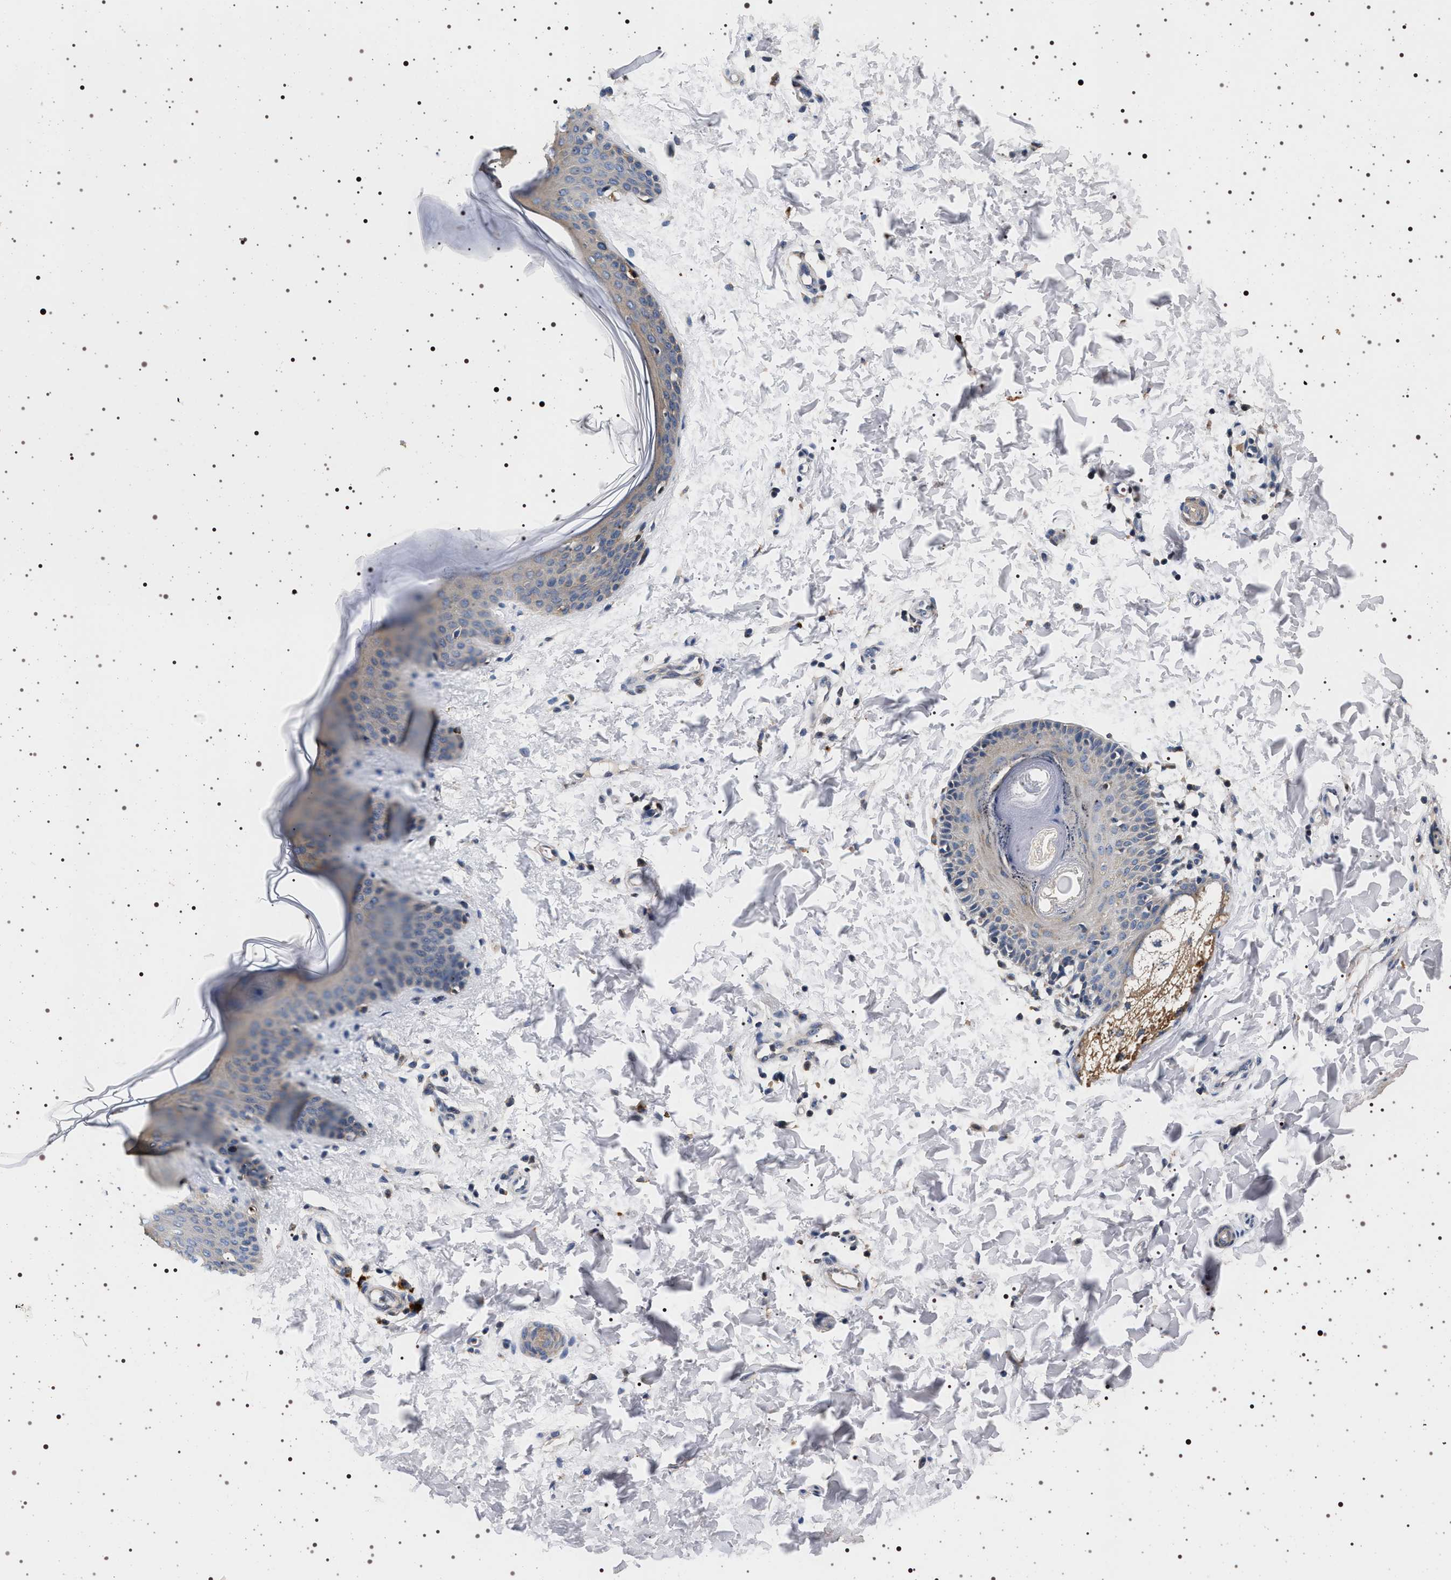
{"staining": {"intensity": "weak", "quantity": ">75%", "location": "cytoplasmic/membranous"}, "tissue": "skin", "cell_type": "Fibroblasts", "image_type": "normal", "snomed": [{"axis": "morphology", "description": "Normal tissue, NOS"}, {"axis": "topography", "description": "Skin"}], "caption": "An IHC image of benign tissue is shown. Protein staining in brown shows weak cytoplasmic/membranous positivity in skin within fibroblasts.", "gene": "DCBLD2", "patient": {"sex": "female", "age": 17}}